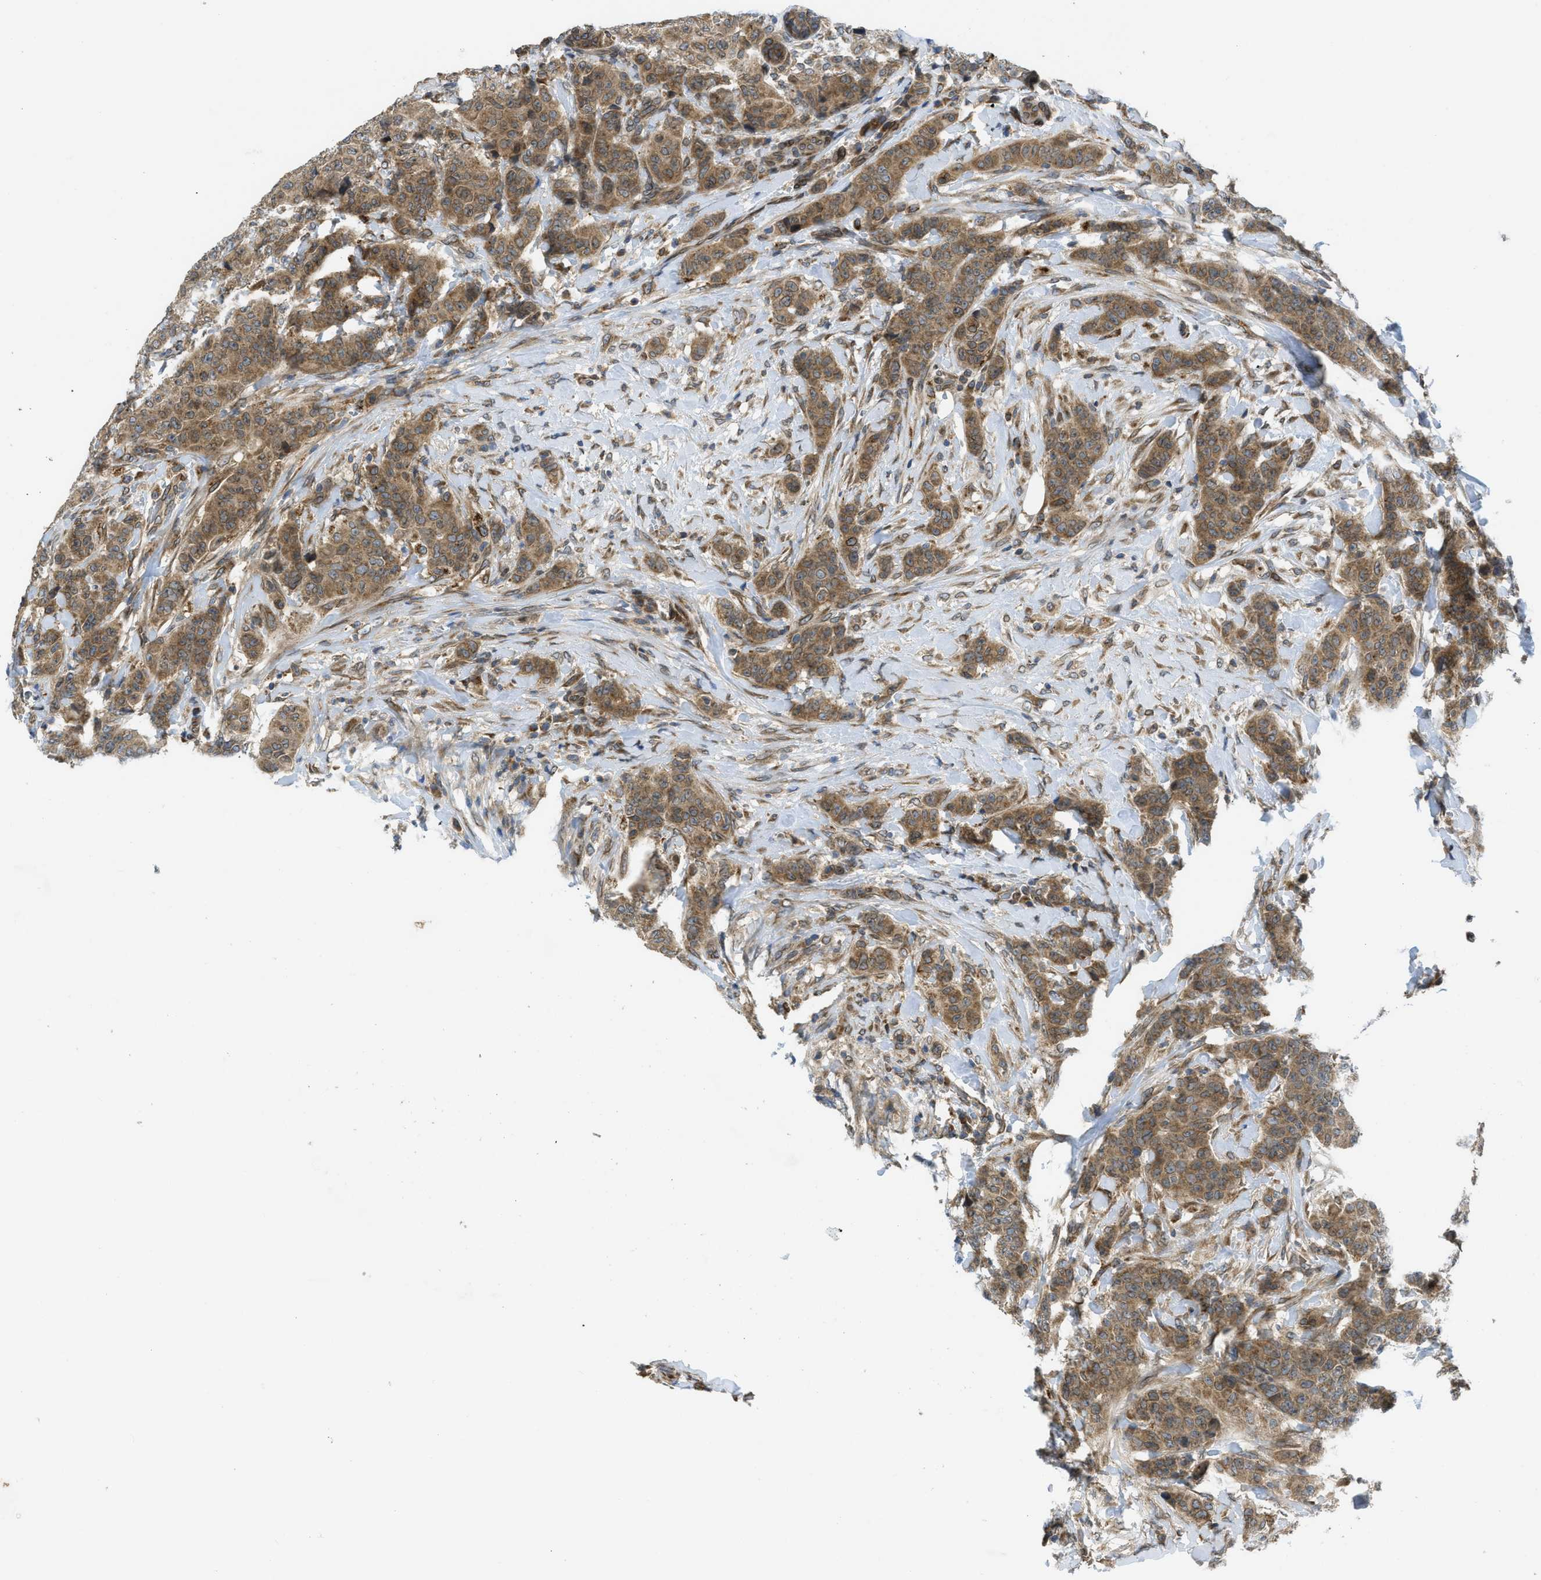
{"staining": {"intensity": "moderate", "quantity": ">75%", "location": "cytoplasmic/membranous"}, "tissue": "breast cancer", "cell_type": "Tumor cells", "image_type": "cancer", "snomed": [{"axis": "morphology", "description": "Normal tissue, NOS"}, {"axis": "morphology", "description": "Duct carcinoma"}, {"axis": "topography", "description": "Breast"}], "caption": "Breast cancer (intraductal carcinoma) stained for a protein shows moderate cytoplasmic/membranous positivity in tumor cells.", "gene": "EIF2AK3", "patient": {"sex": "female", "age": 40}}